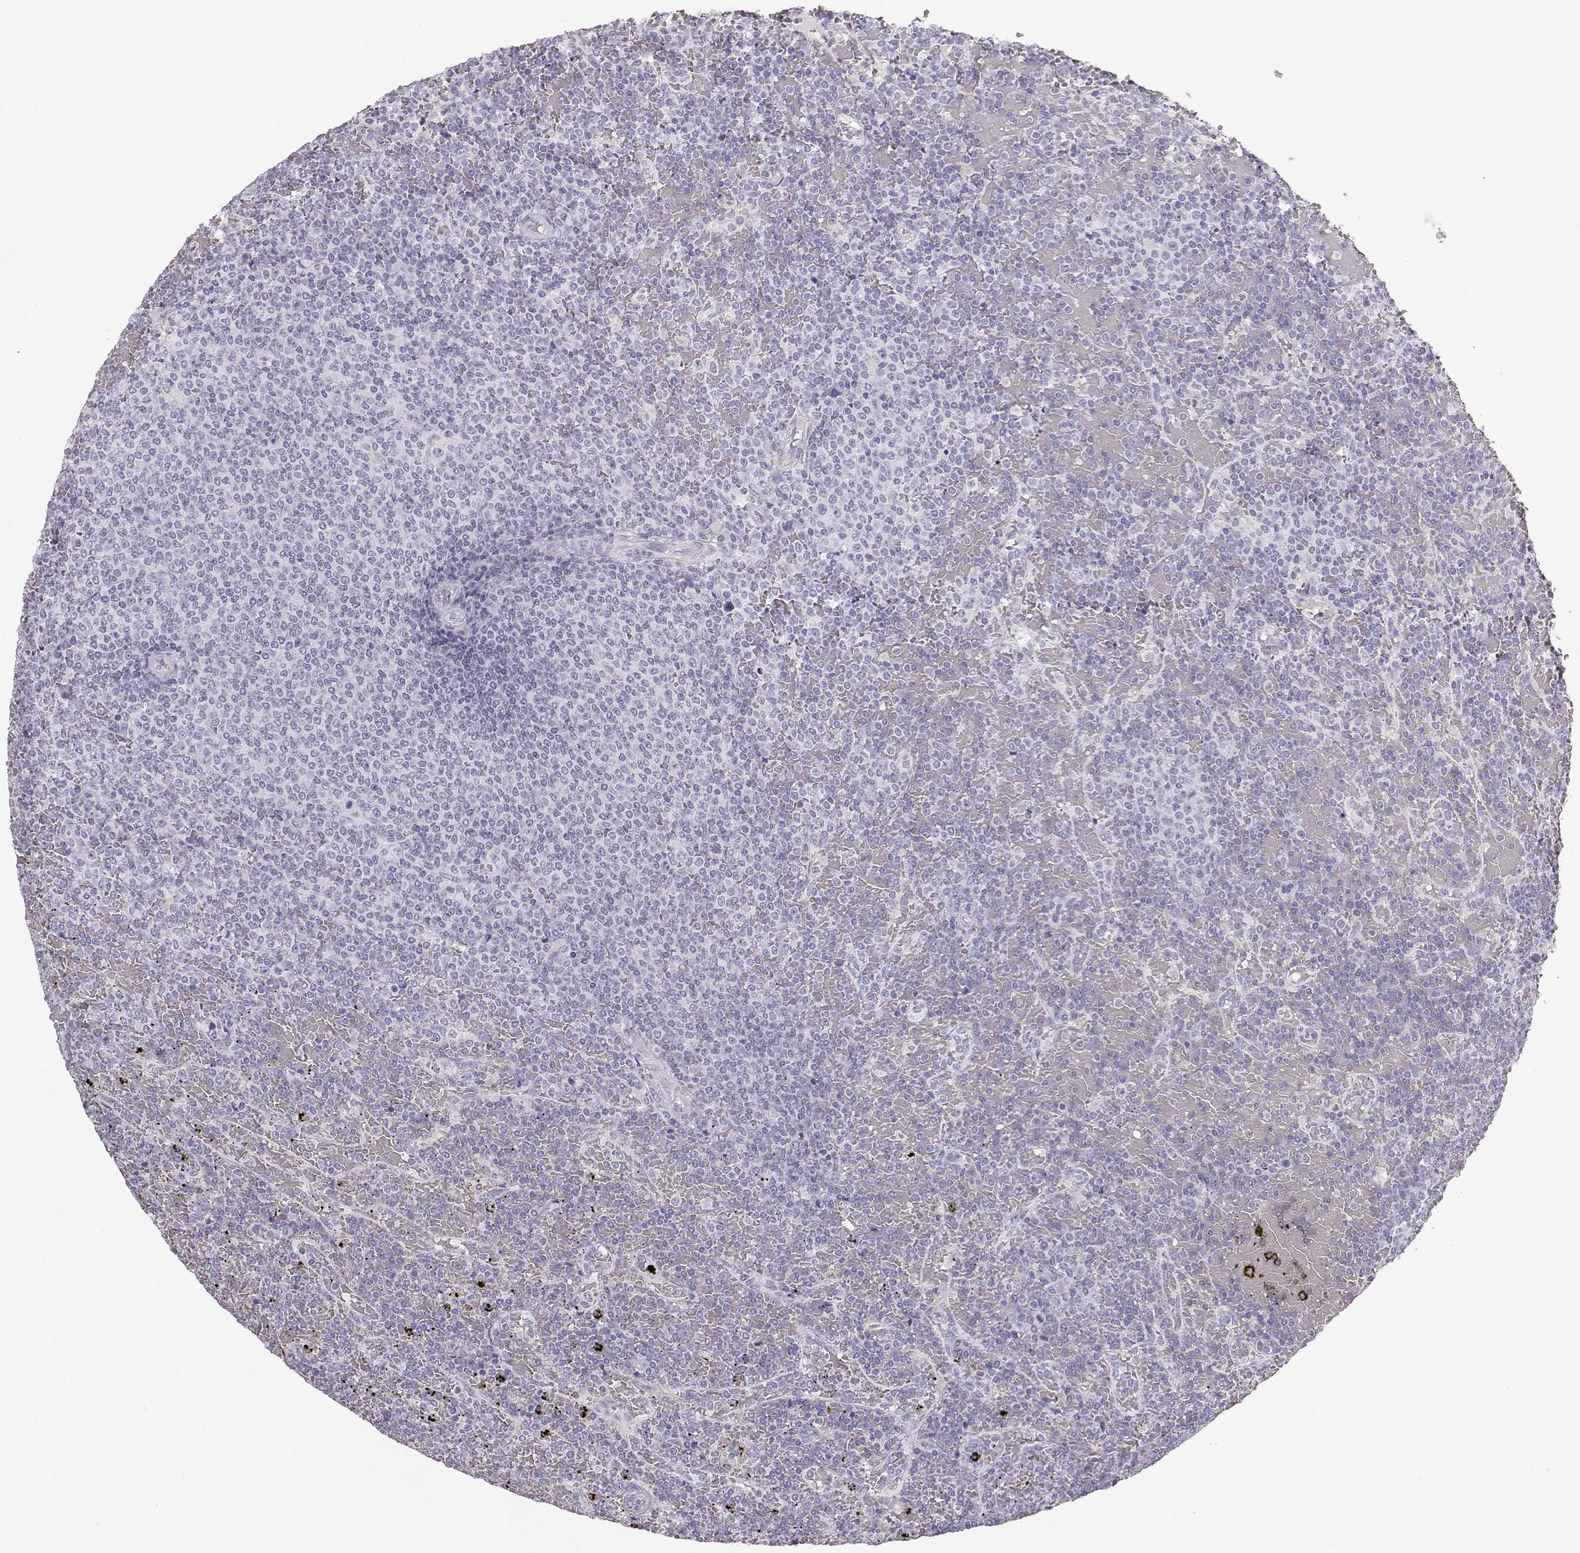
{"staining": {"intensity": "negative", "quantity": "none", "location": "none"}, "tissue": "lymphoma", "cell_type": "Tumor cells", "image_type": "cancer", "snomed": [{"axis": "morphology", "description": "Malignant lymphoma, non-Hodgkin's type, Low grade"}, {"axis": "topography", "description": "Spleen"}], "caption": "This micrograph is of lymphoma stained with IHC to label a protein in brown with the nuclei are counter-stained blue. There is no staining in tumor cells.", "gene": "POU1F1", "patient": {"sex": "female", "age": 77}}